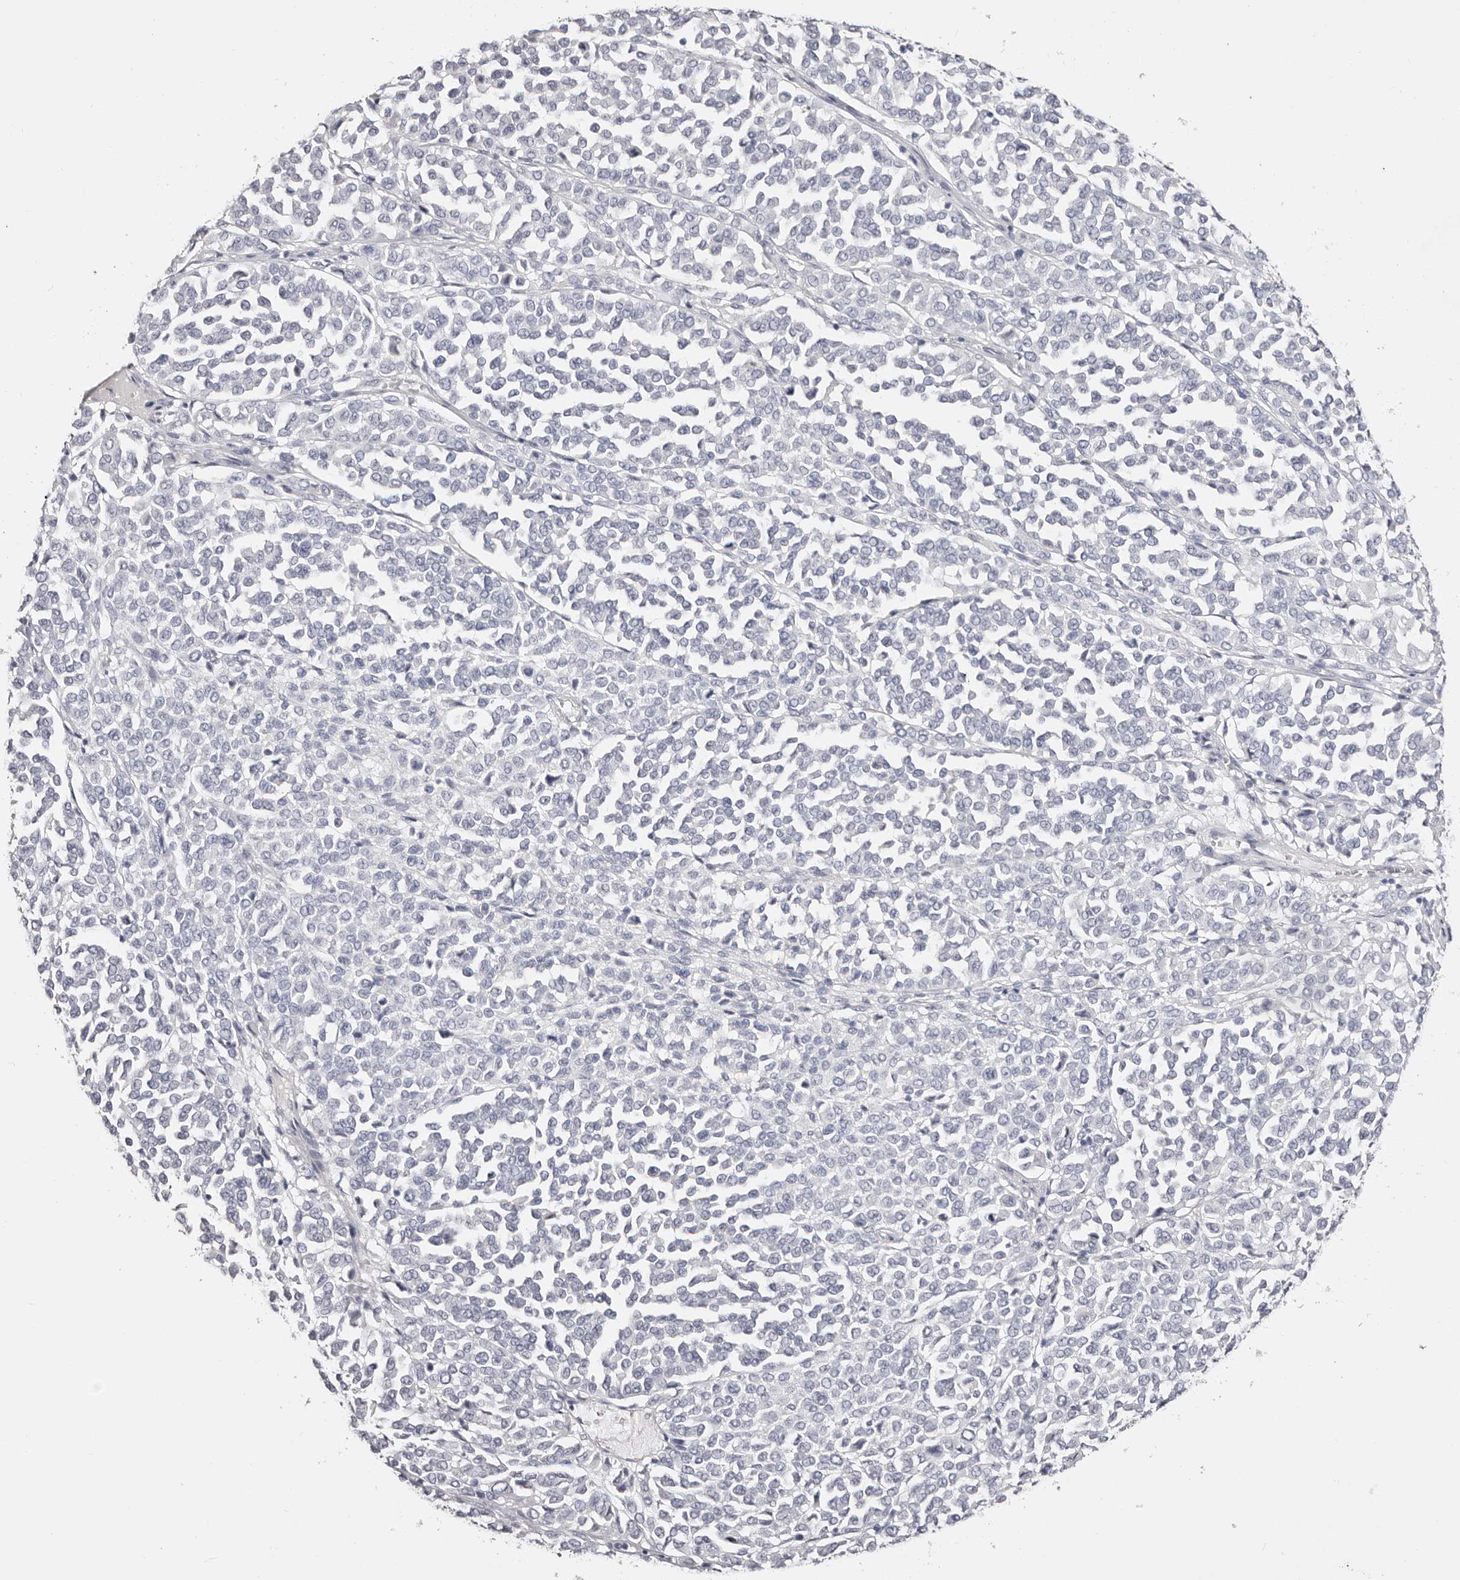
{"staining": {"intensity": "negative", "quantity": "none", "location": "none"}, "tissue": "melanoma", "cell_type": "Tumor cells", "image_type": "cancer", "snomed": [{"axis": "morphology", "description": "Malignant melanoma, Metastatic site"}, {"axis": "topography", "description": "Pancreas"}], "caption": "Immunohistochemistry (IHC) micrograph of melanoma stained for a protein (brown), which demonstrates no staining in tumor cells.", "gene": "AKNAD1", "patient": {"sex": "female", "age": 30}}